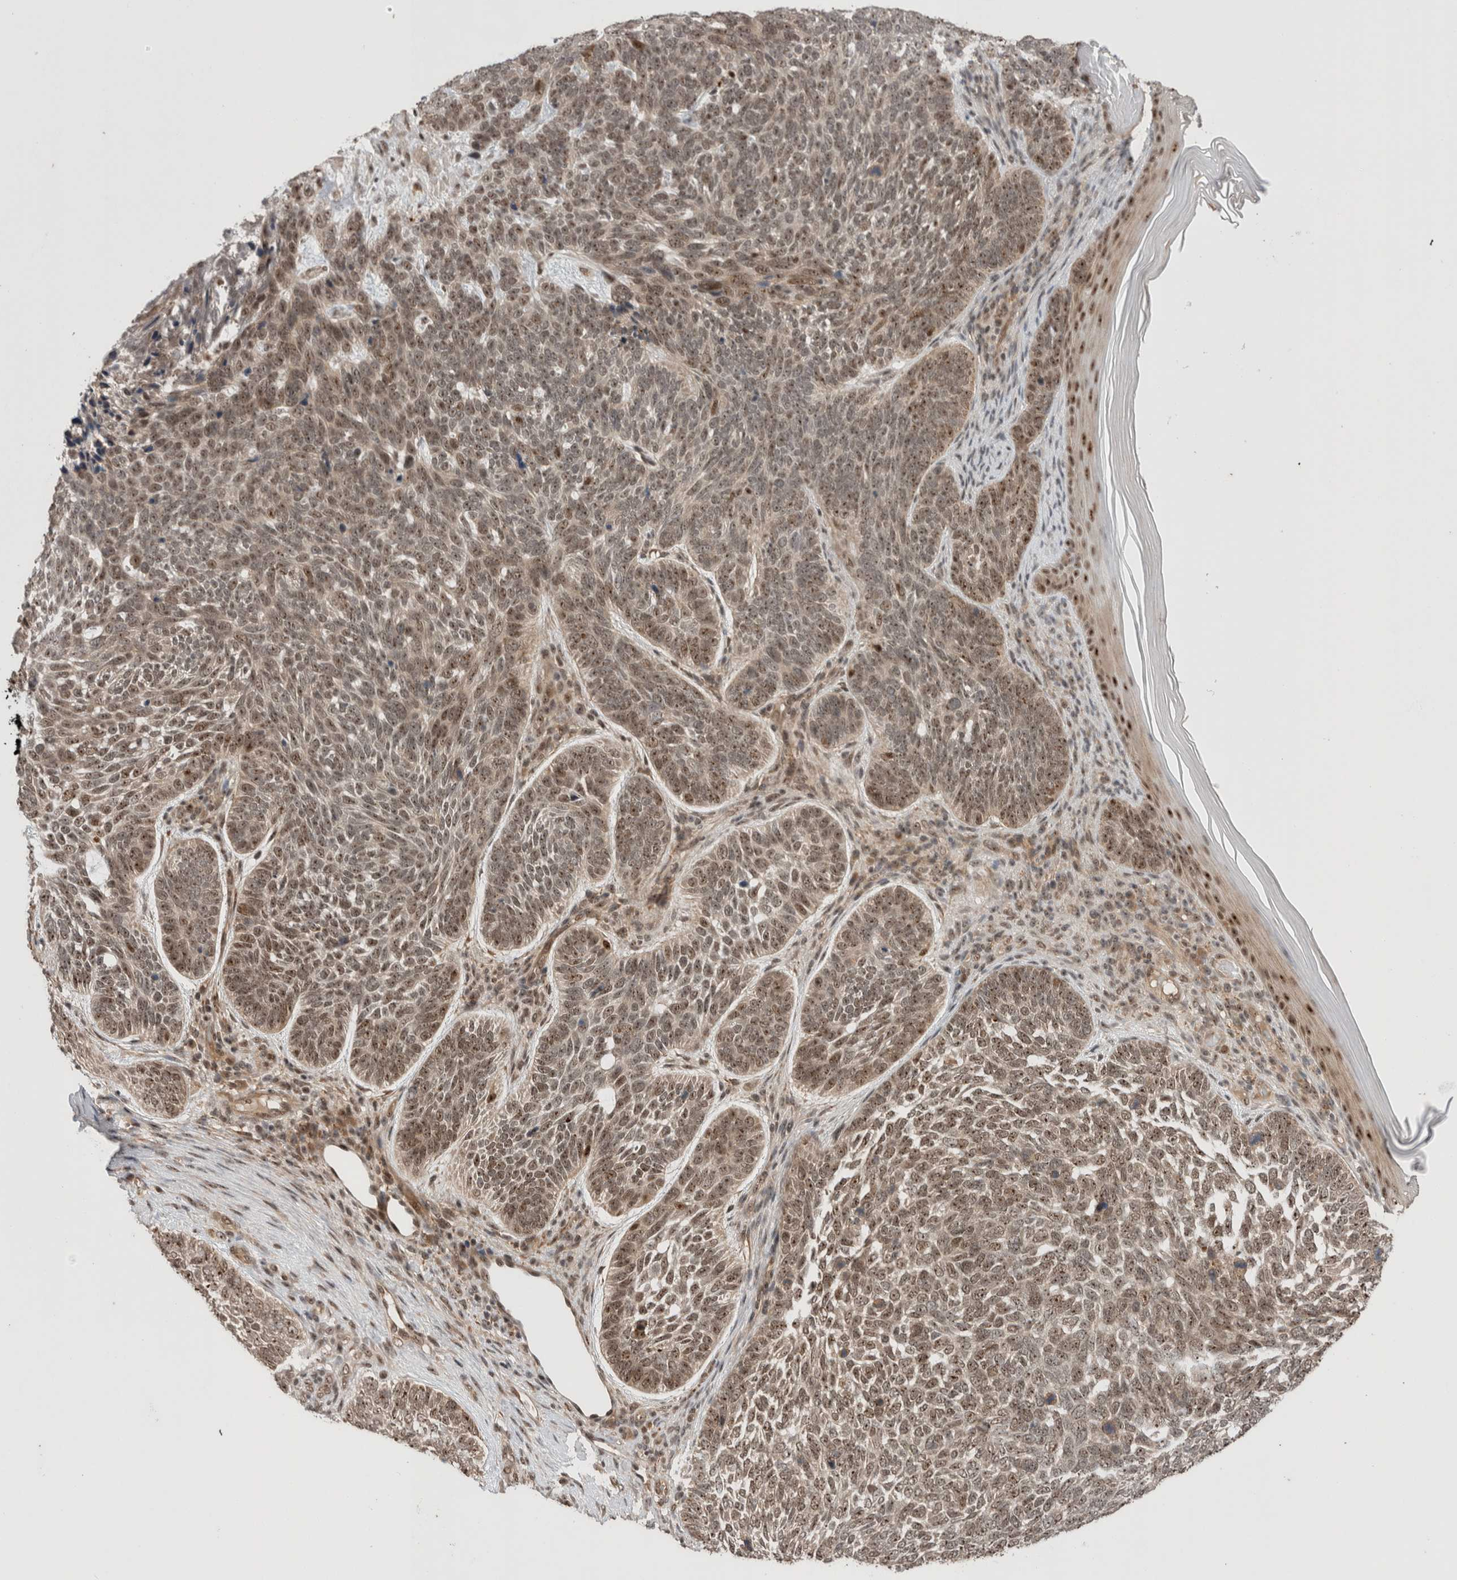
{"staining": {"intensity": "moderate", "quantity": ">75%", "location": "cytoplasmic/membranous,nuclear"}, "tissue": "skin cancer", "cell_type": "Tumor cells", "image_type": "cancer", "snomed": [{"axis": "morphology", "description": "Basal cell carcinoma"}, {"axis": "topography", "description": "Skin"}], "caption": "Protein expression analysis of skin basal cell carcinoma exhibits moderate cytoplasmic/membranous and nuclear staining in approximately >75% of tumor cells. The staining was performed using DAB (3,3'-diaminobenzidine), with brown indicating positive protein expression. Nuclei are stained blue with hematoxylin.", "gene": "MPHOSPH6", "patient": {"sex": "female", "age": 85}}